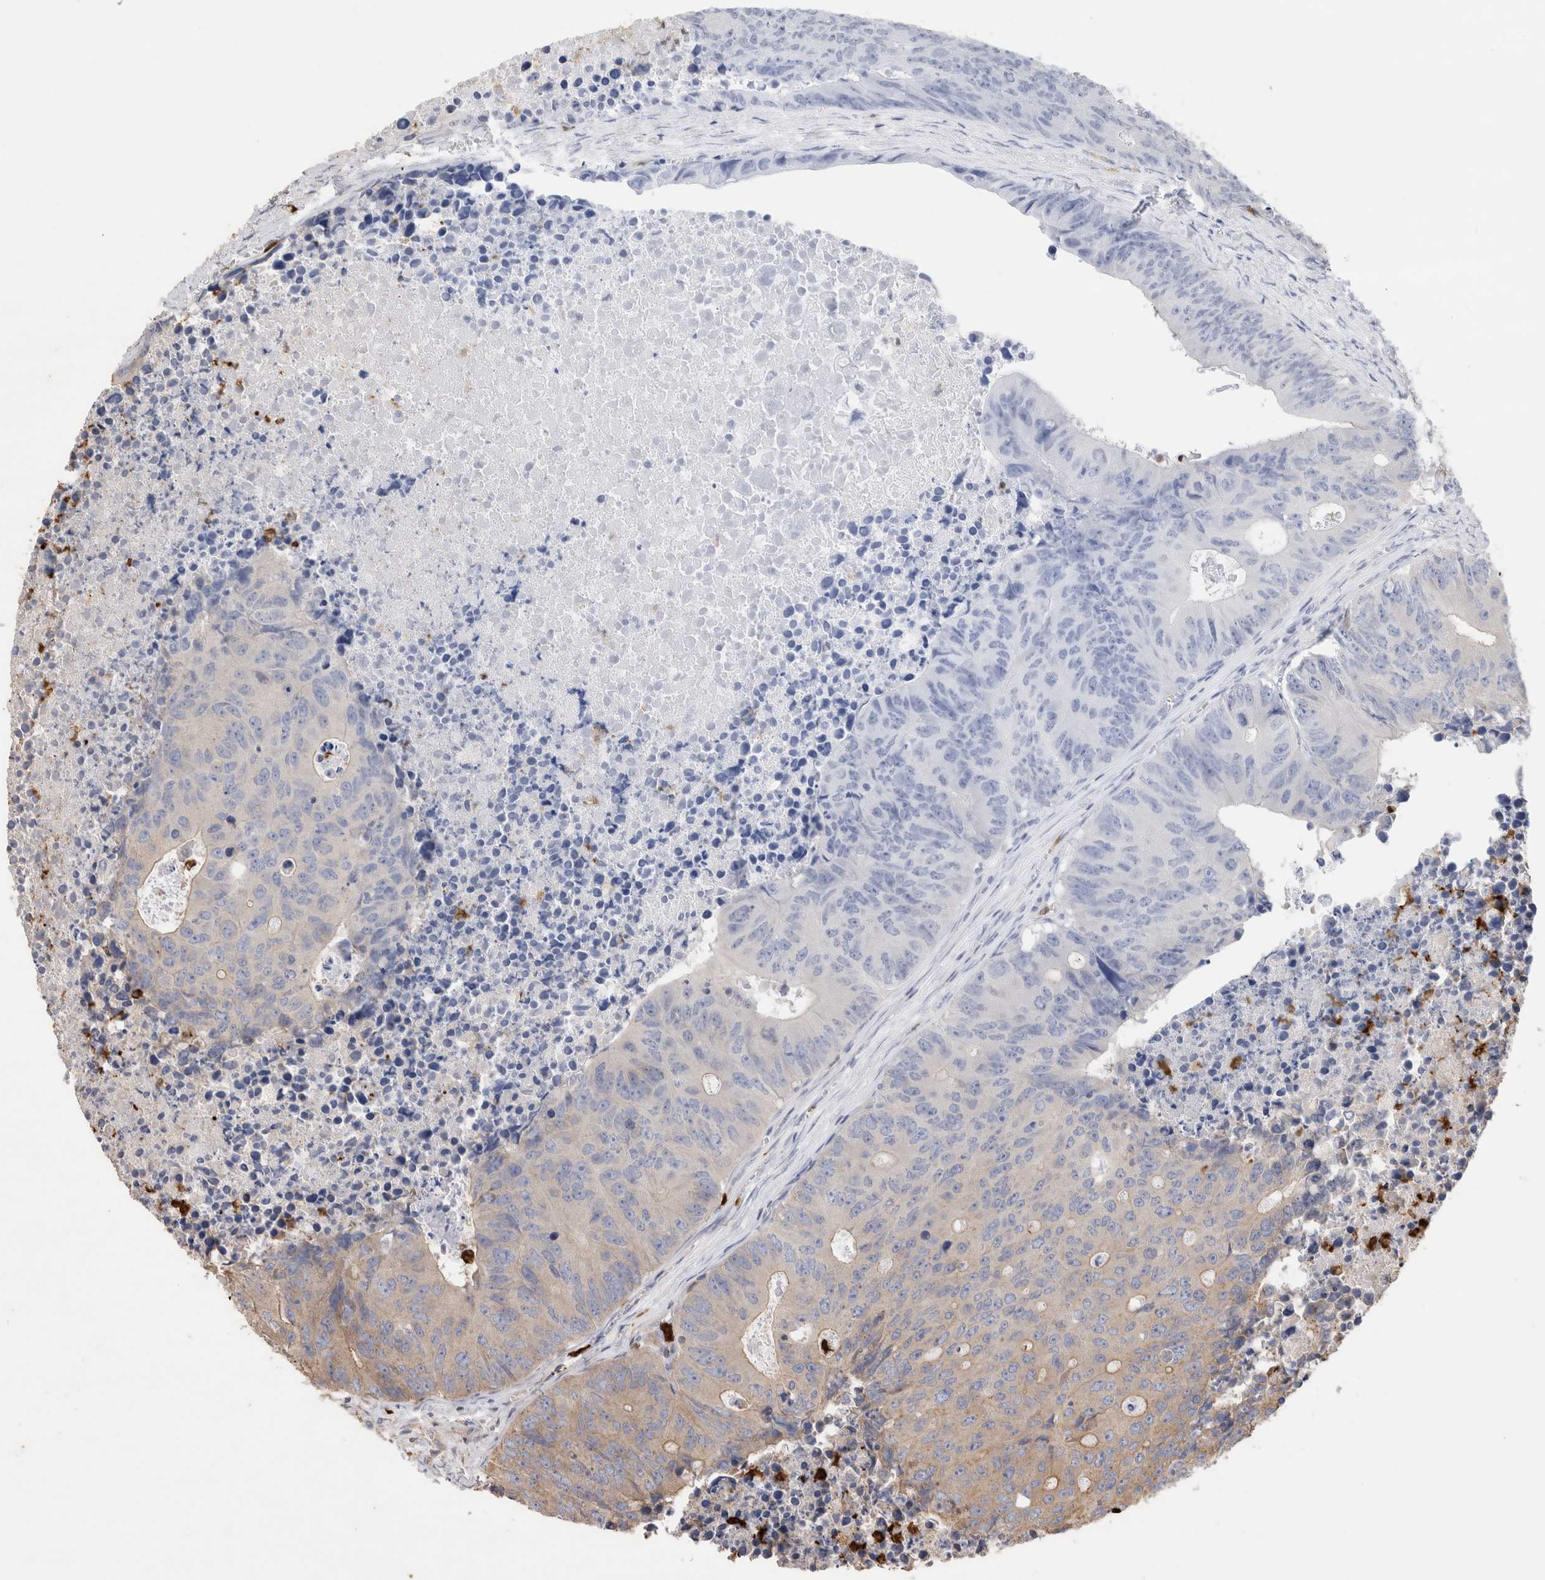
{"staining": {"intensity": "moderate", "quantity": "25%-75%", "location": "cytoplasmic/membranous"}, "tissue": "colorectal cancer", "cell_type": "Tumor cells", "image_type": "cancer", "snomed": [{"axis": "morphology", "description": "Adenocarcinoma, NOS"}, {"axis": "topography", "description": "Colon"}], "caption": "Immunohistochemical staining of adenocarcinoma (colorectal) reveals medium levels of moderate cytoplasmic/membranous protein expression in approximately 25%-75% of tumor cells.", "gene": "NXT2", "patient": {"sex": "male", "age": 87}}